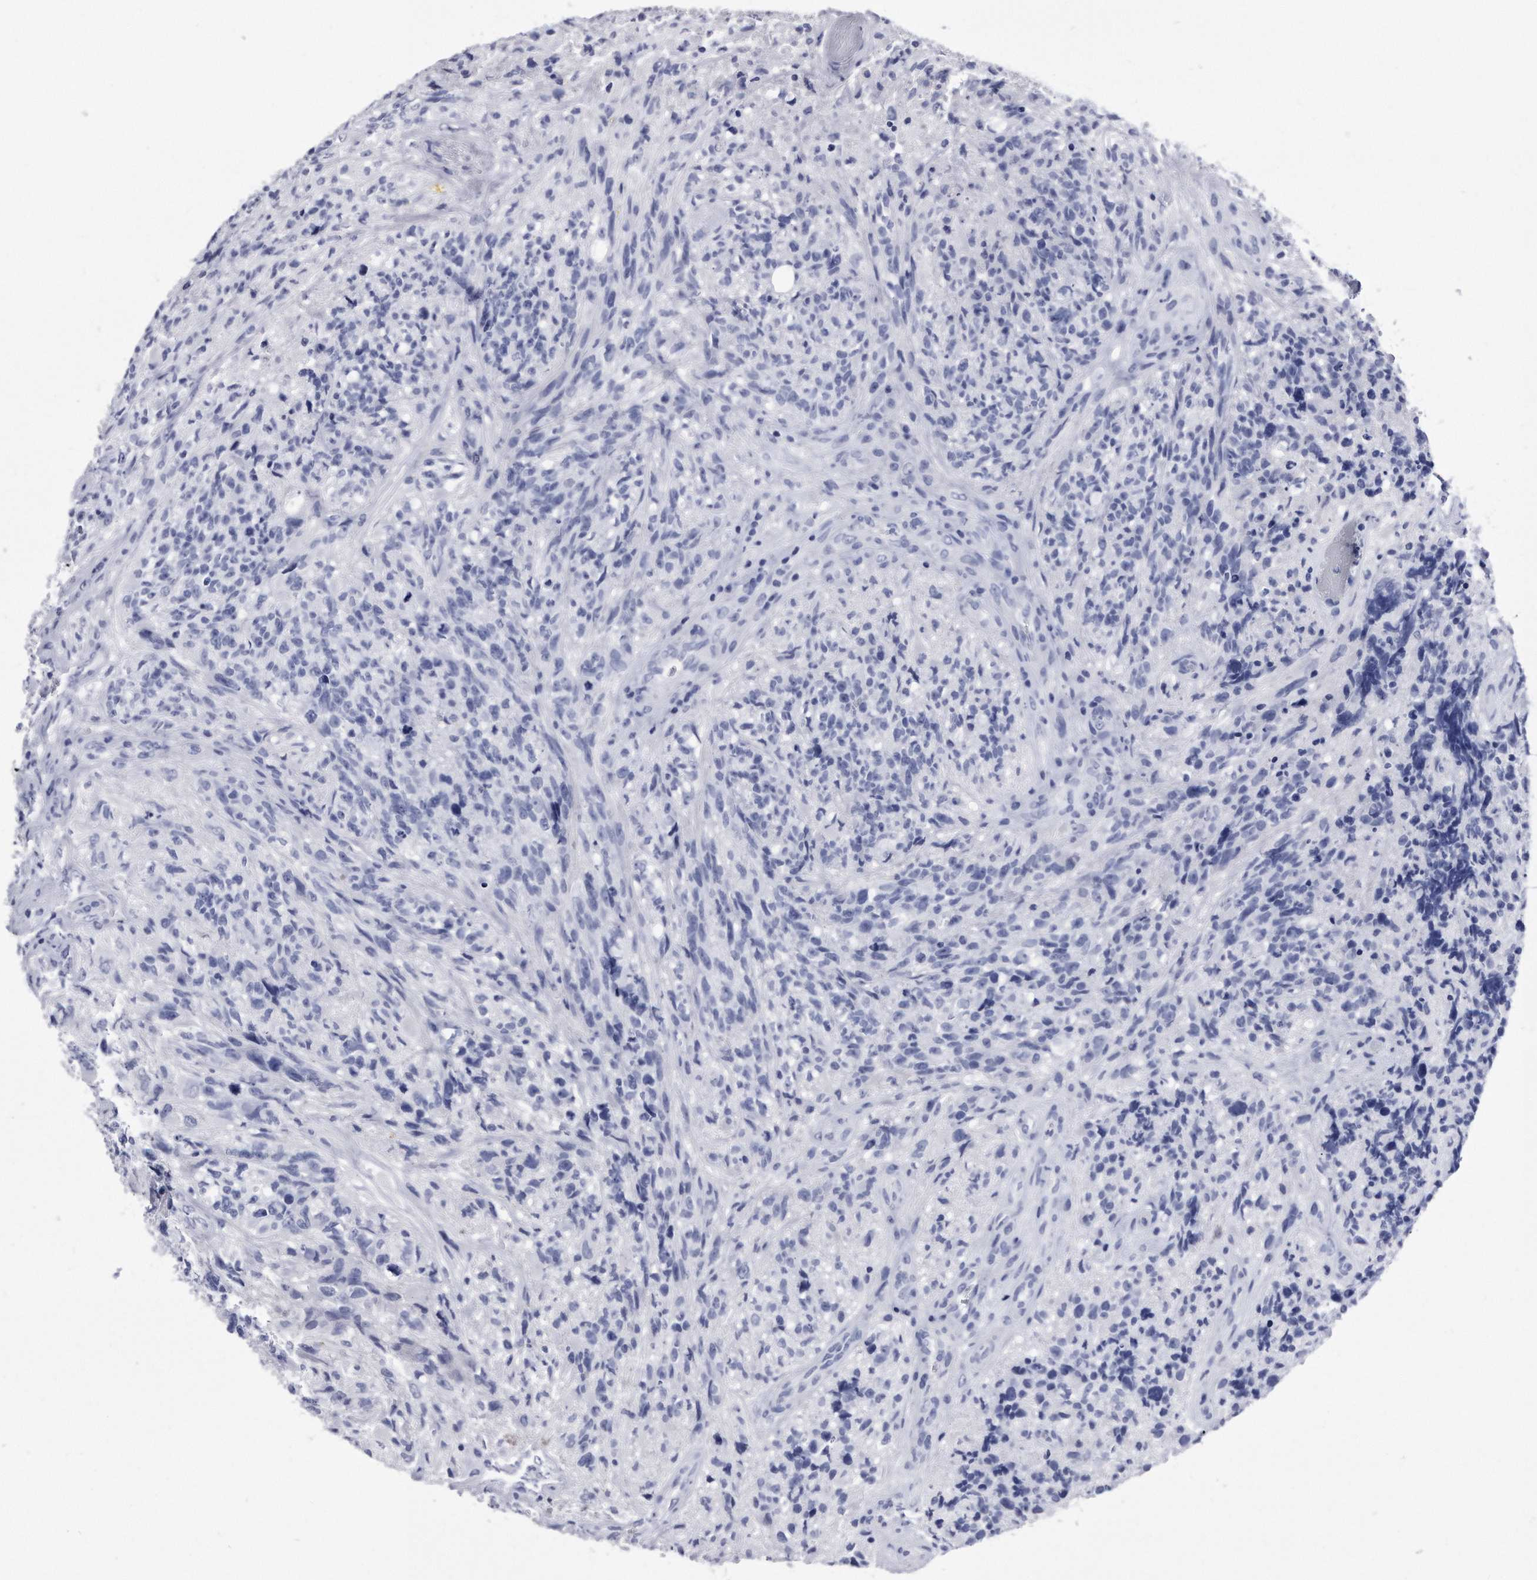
{"staining": {"intensity": "negative", "quantity": "none", "location": "none"}, "tissue": "glioma", "cell_type": "Tumor cells", "image_type": "cancer", "snomed": [{"axis": "morphology", "description": "Glioma, malignant, High grade"}, {"axis": "topography", "description": "Brain"}], "caption": "IHC micrograph of human glioma stained for a protein (brown), which demonstrates no positivity in tumor cells. (DAB (3,3'-diaminobenzidine) immunohistochemistry visualized using brightfield microscopy, high magnification).", "gene": "KCTD8", "patient": {"sex": "male", "age": 69}}